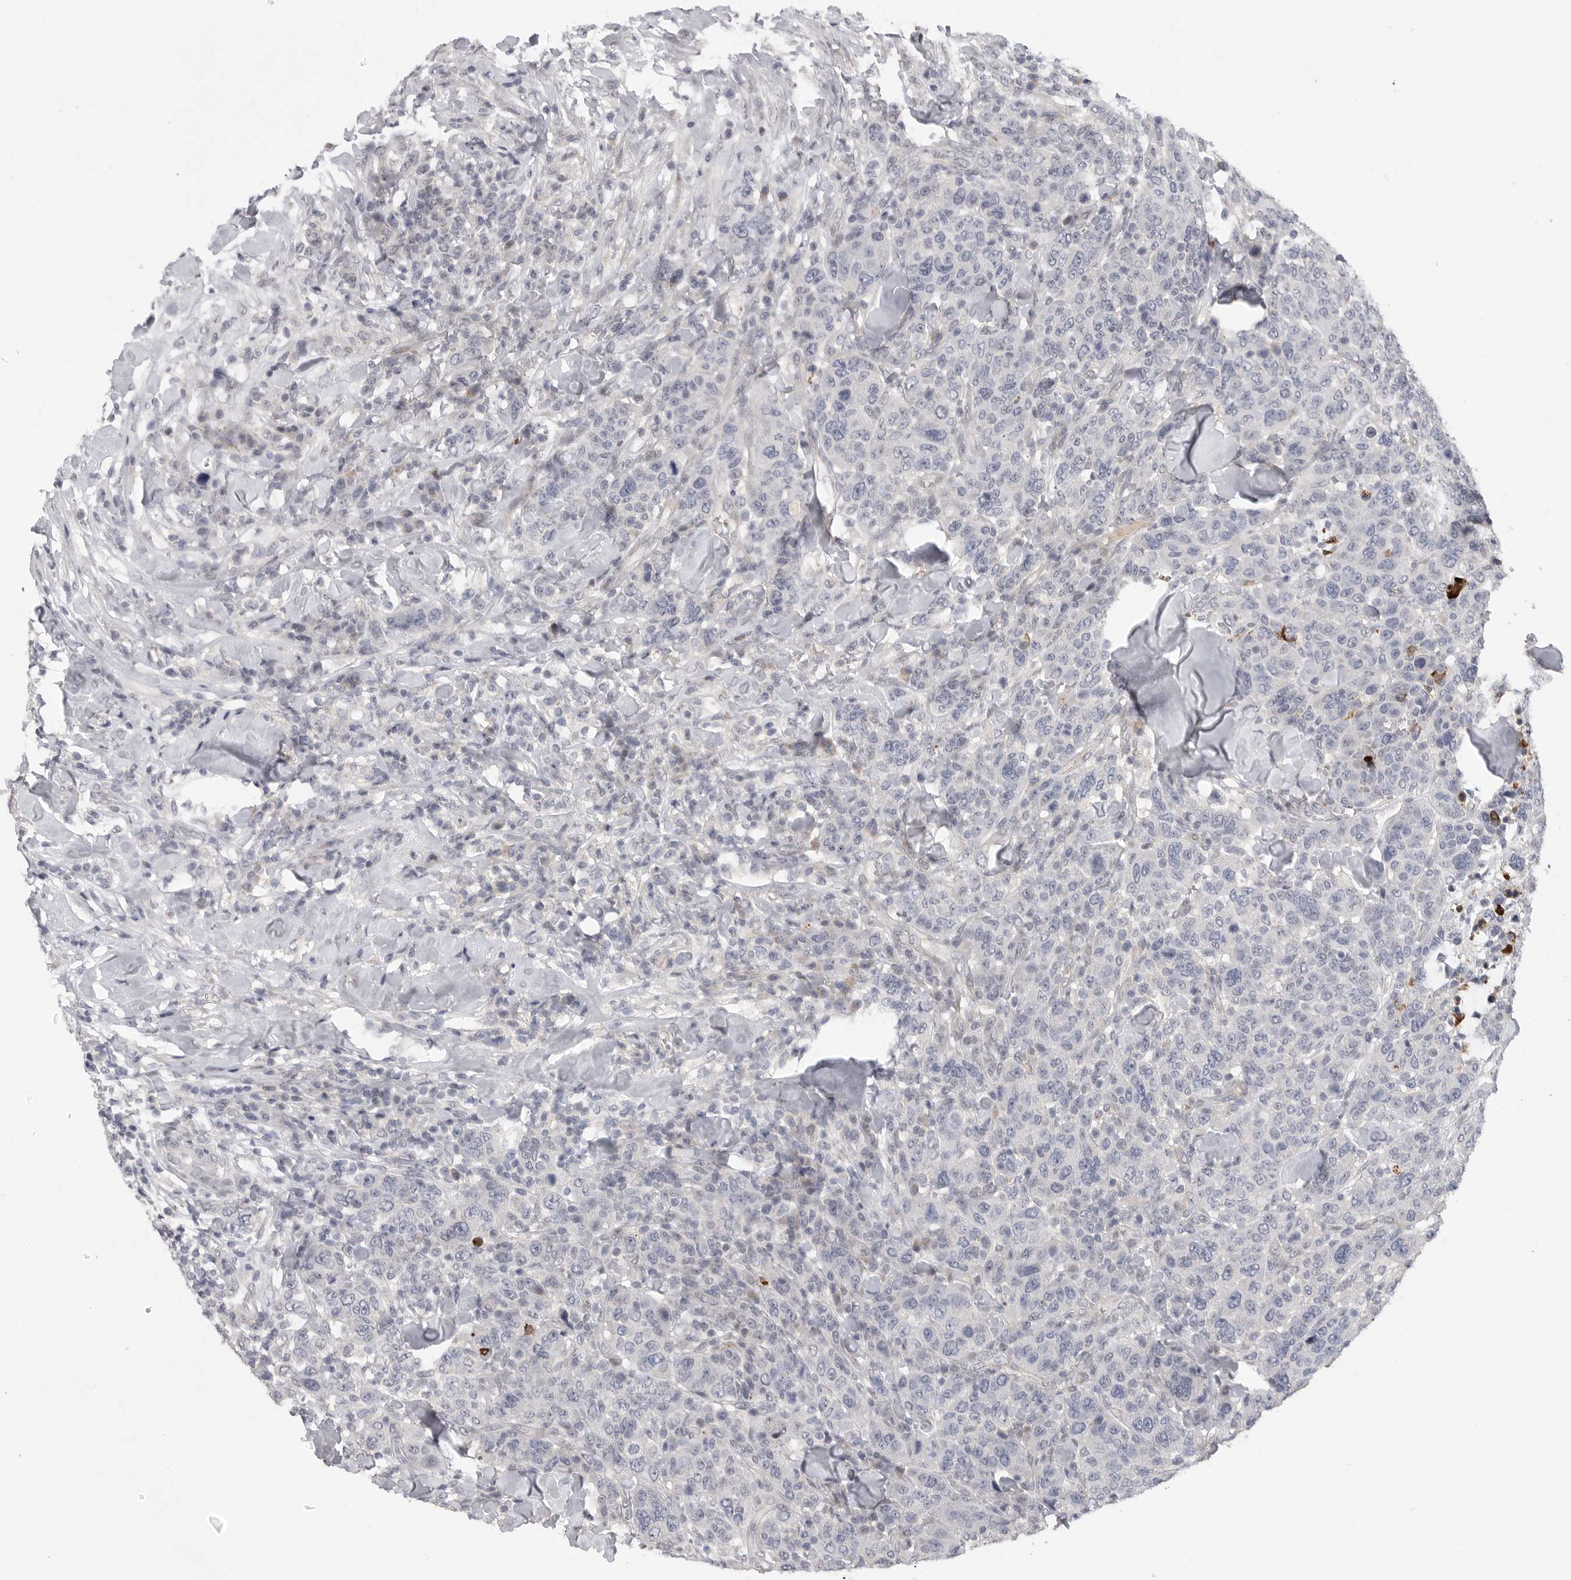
{"staining": {"intensity": "negative", "quantity": "none", "location": "none"}, "tissue": "breast cancer", "cell_type": "Tumor cells", "image_type": "cancer", "snomed": [{"axis": "morphology", "description": "Duct carcinoma"}, {"axis": "topography", "description": "Breast"}], "caption": "Immunohistochemistry (IHC) of infiltrating ductal carcinoma (breast) exhibits no positivity in tumor cells.", "gene": "FBXO43", "patient": {"sex": "female", "age": 37}}